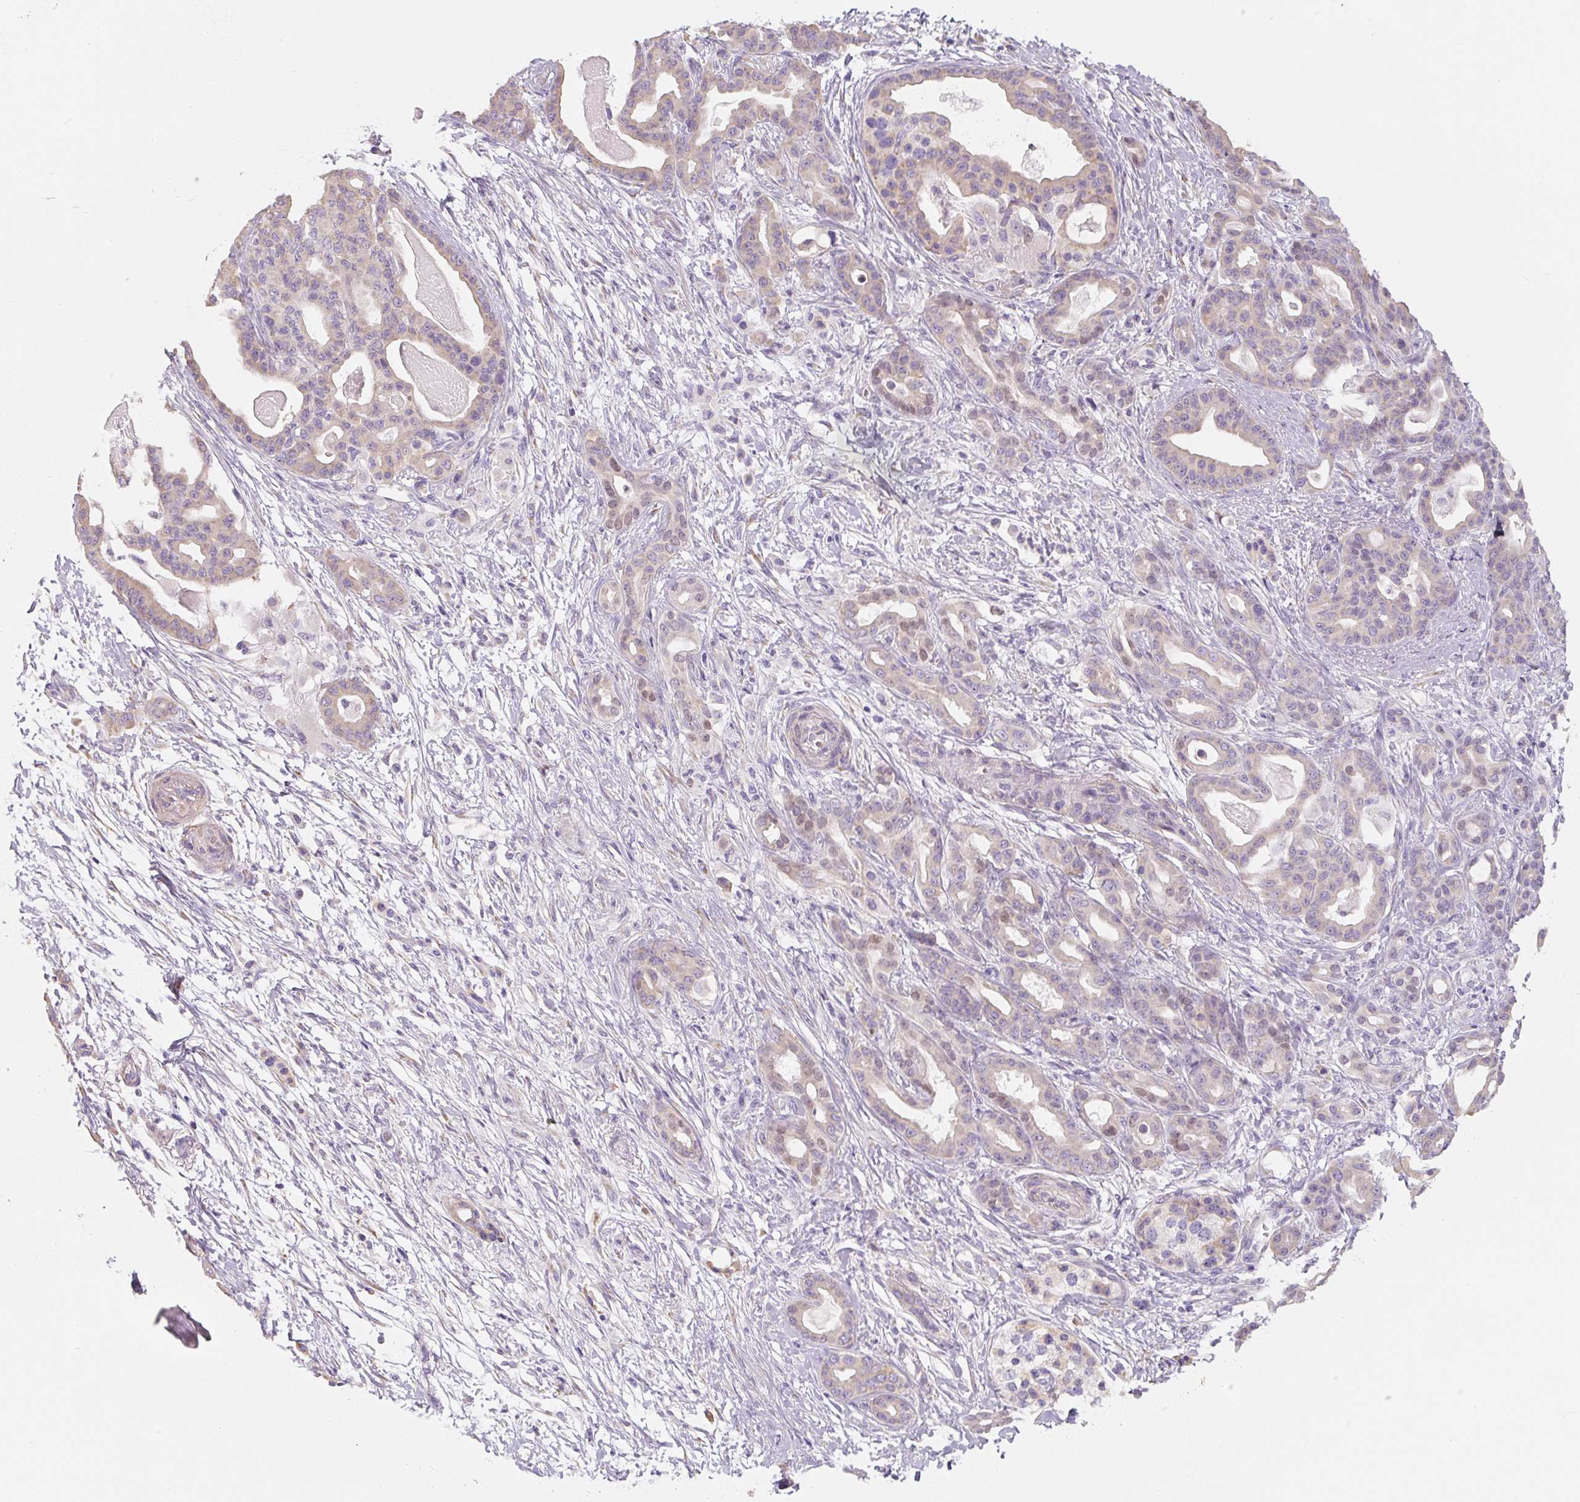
{"staining": {"intensity": "weak", "quantity": "25%-75%", "location": "cytoplasmic/membranous,nuclear"}, "tissue": "pancreatic cancer", "cell_type": "Tumor cells", "image_type": "cancer", "snomed": [{"axis": "morphology", "description": "Adenocarcinoma, NOS"}, {"axis": "topography", "description": "Pancreas"}], "caption": "Tumor cells display weak cytoplasmic/membranous and nuclear expression in approximately 25%-75% of cells in adenocarcinoma (pancreatic).", "gene": "PWWP3B", "patient": {"sex": "male", "age": 63}}